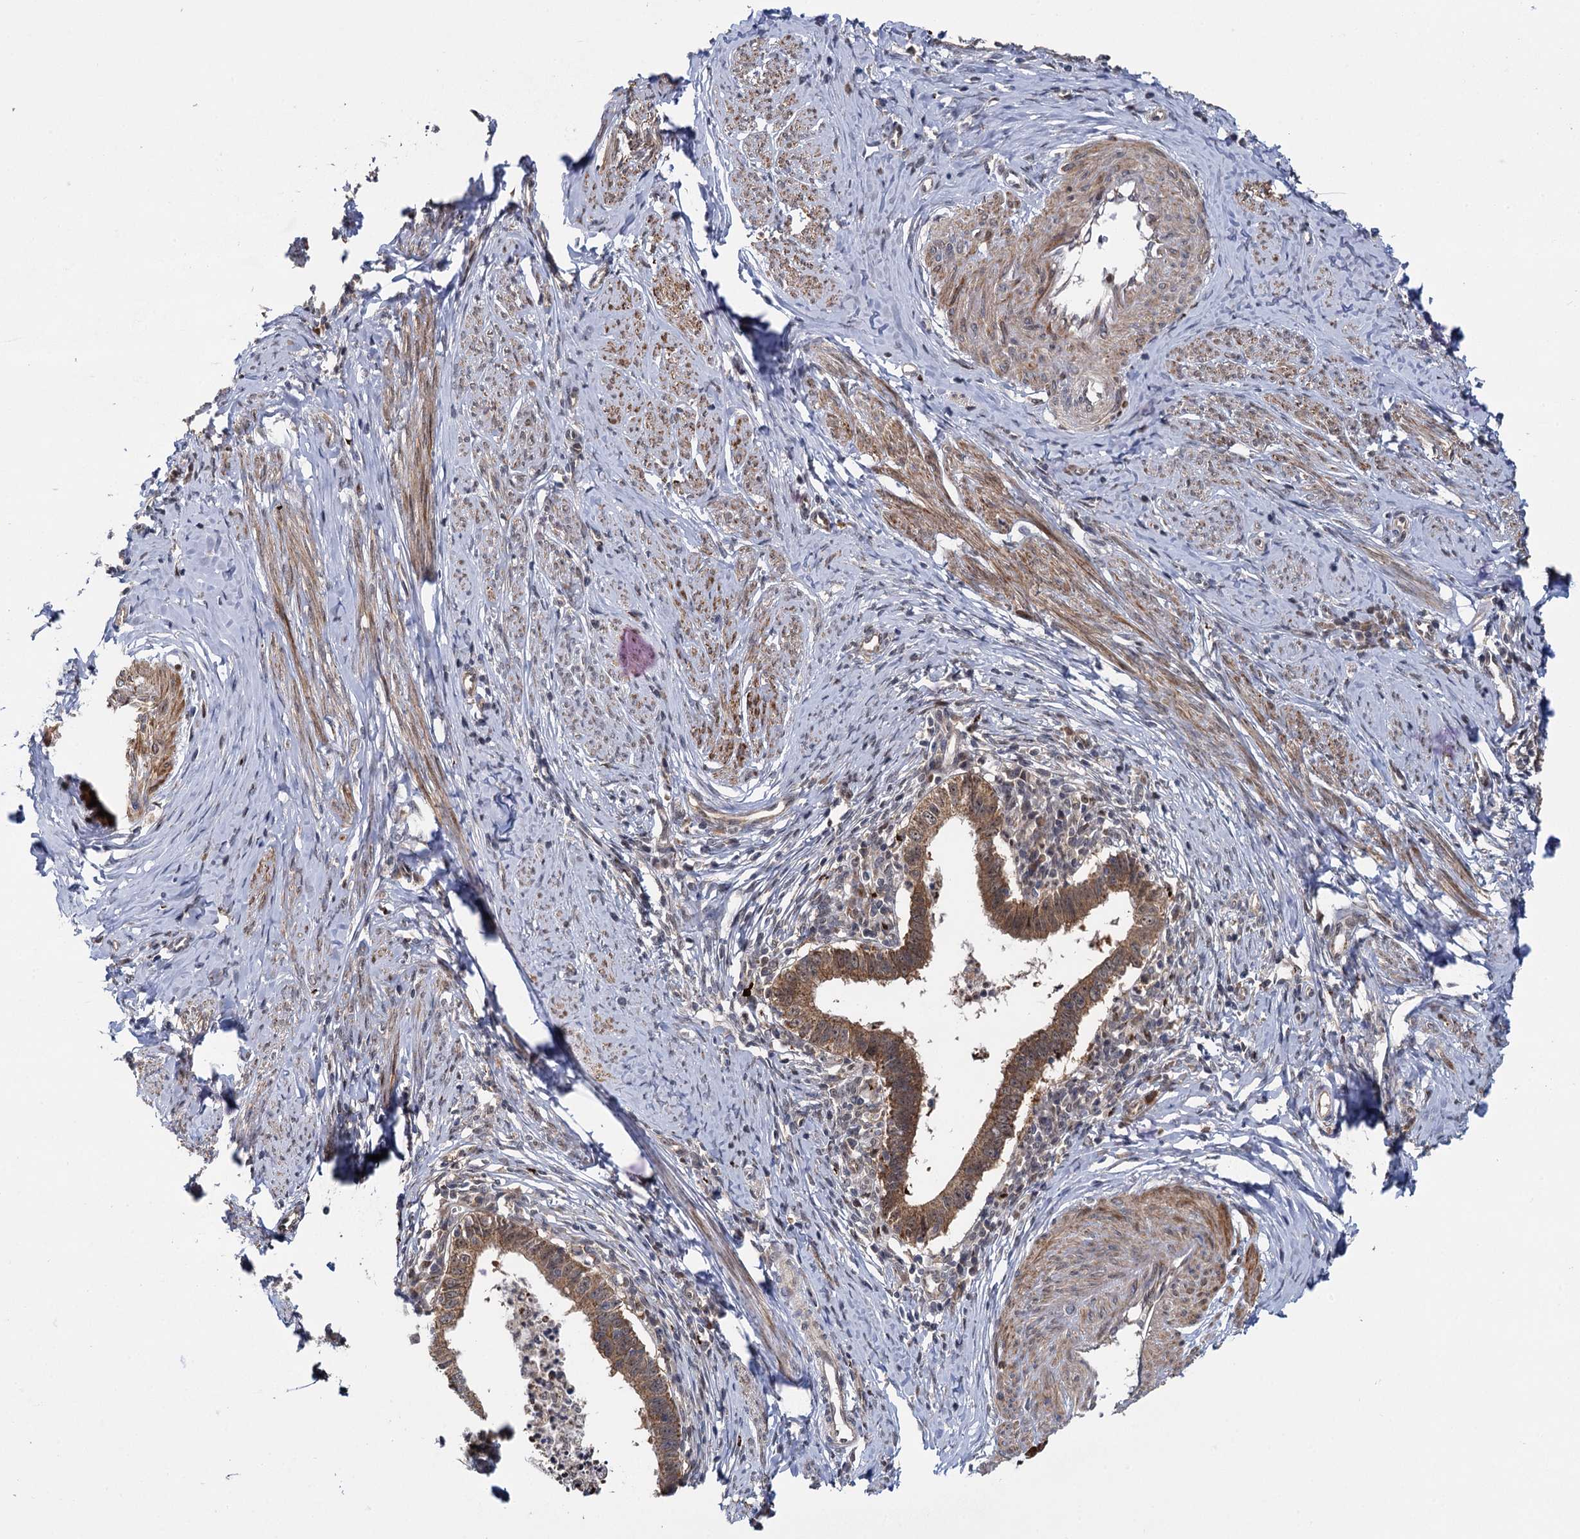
{"staining": {"intensity": "moderate", "quantity": ">75%", "location": "cytoplasmic/membranous"}, "tissue": "cervical cancer", "cell_type": "Tumor cells", "image_type": "cancer", "snomed": [{"axis": "morphology", "description": "Adenocarcinoma, NOS"}, {"axis": "topography", "description": "Cervix"}], "caption": "A medium amount of moderate cytoplasmic/membranous expression is identified in approximately >75% of tumor cells in cervical cancer (adenocarcinoma) tissue. (Brightfield microscopy of DAB IHC at high magnification).", "gene": "GAL3ST4", "patient": {"sex": "female", "age": 36}}